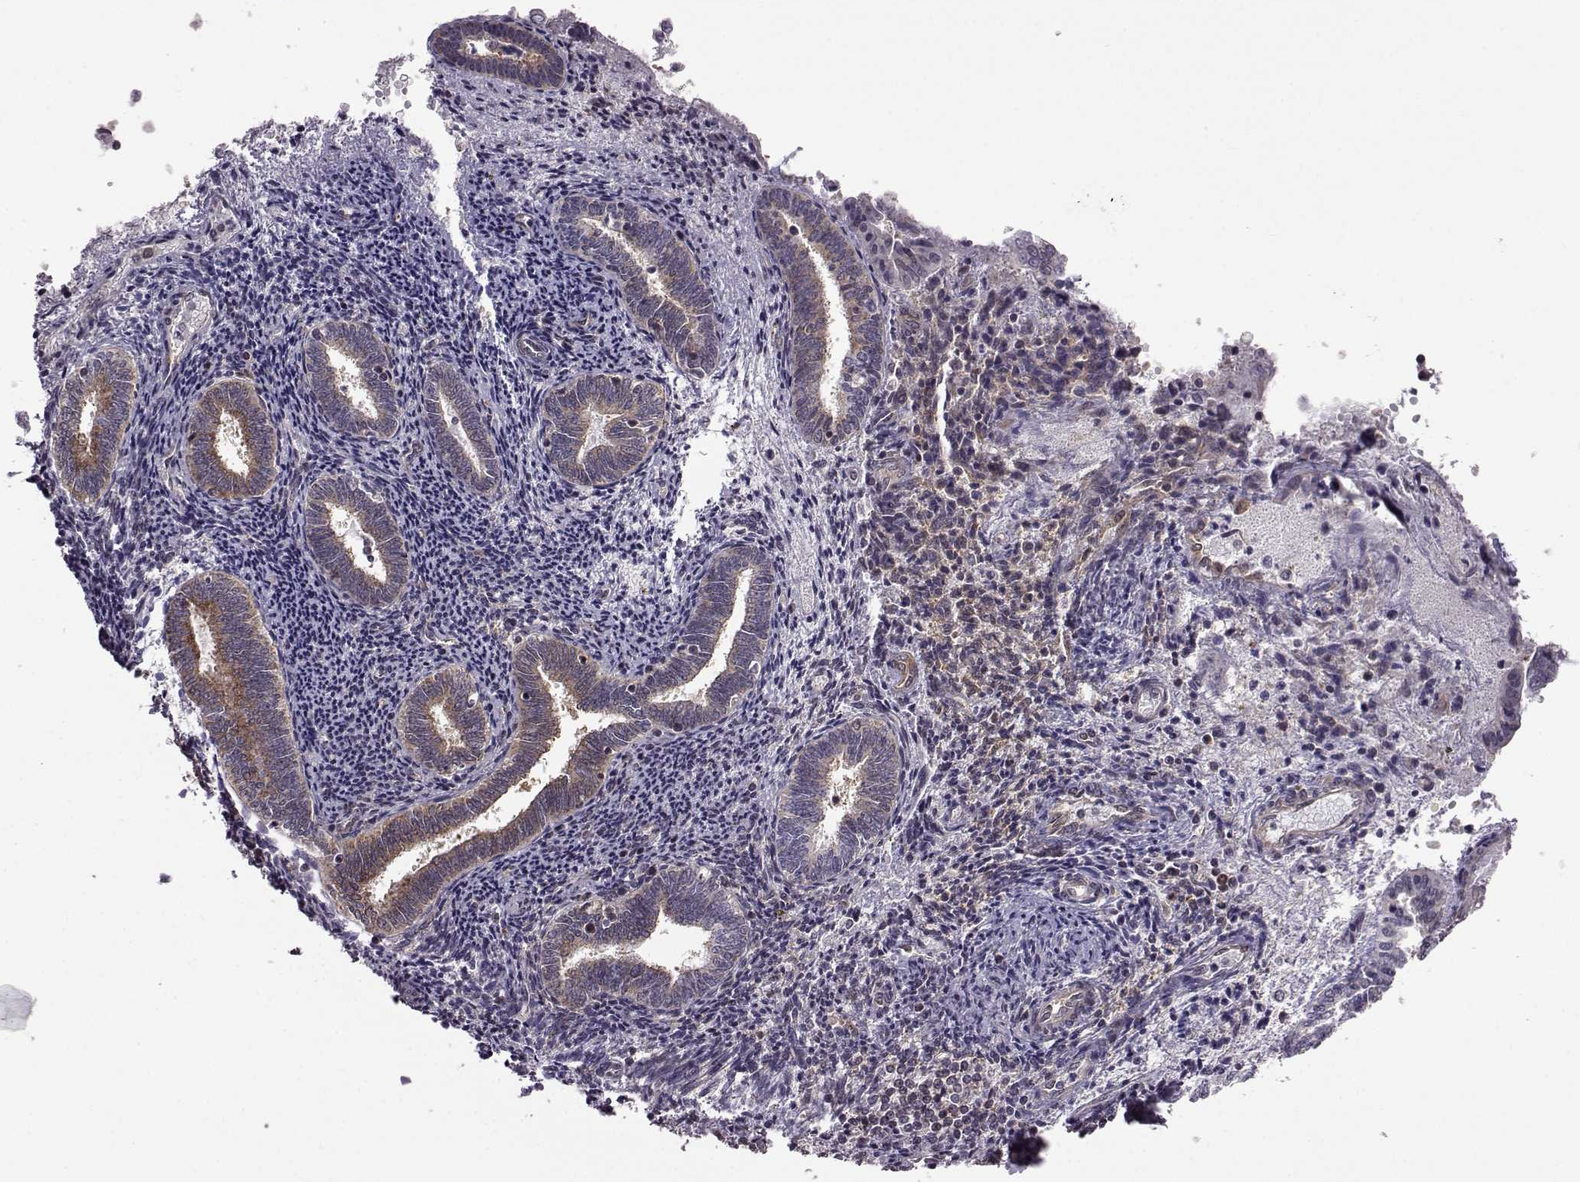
{"staining": {"intensity": "weak", "quantity": "<25%", "location": "cytoplasmic/membranous"}, "tissue": "endometrium", "cell_type": "Cells in endometrial stroma", "image_type": "normal", "snomed": [{"axis": "morphology", "description": "Normal tissue, NOS"}, {"axis": "topography", "description": "Endometrium"}], "caption": "This is a photomicrograph of immunohistochemistry (IHC) staining of unremarkable endometrium, which shows no positivity in cells in endometrial stroma.", "gene": "URI1", "patient": {"sex": "female", "age": 42}}